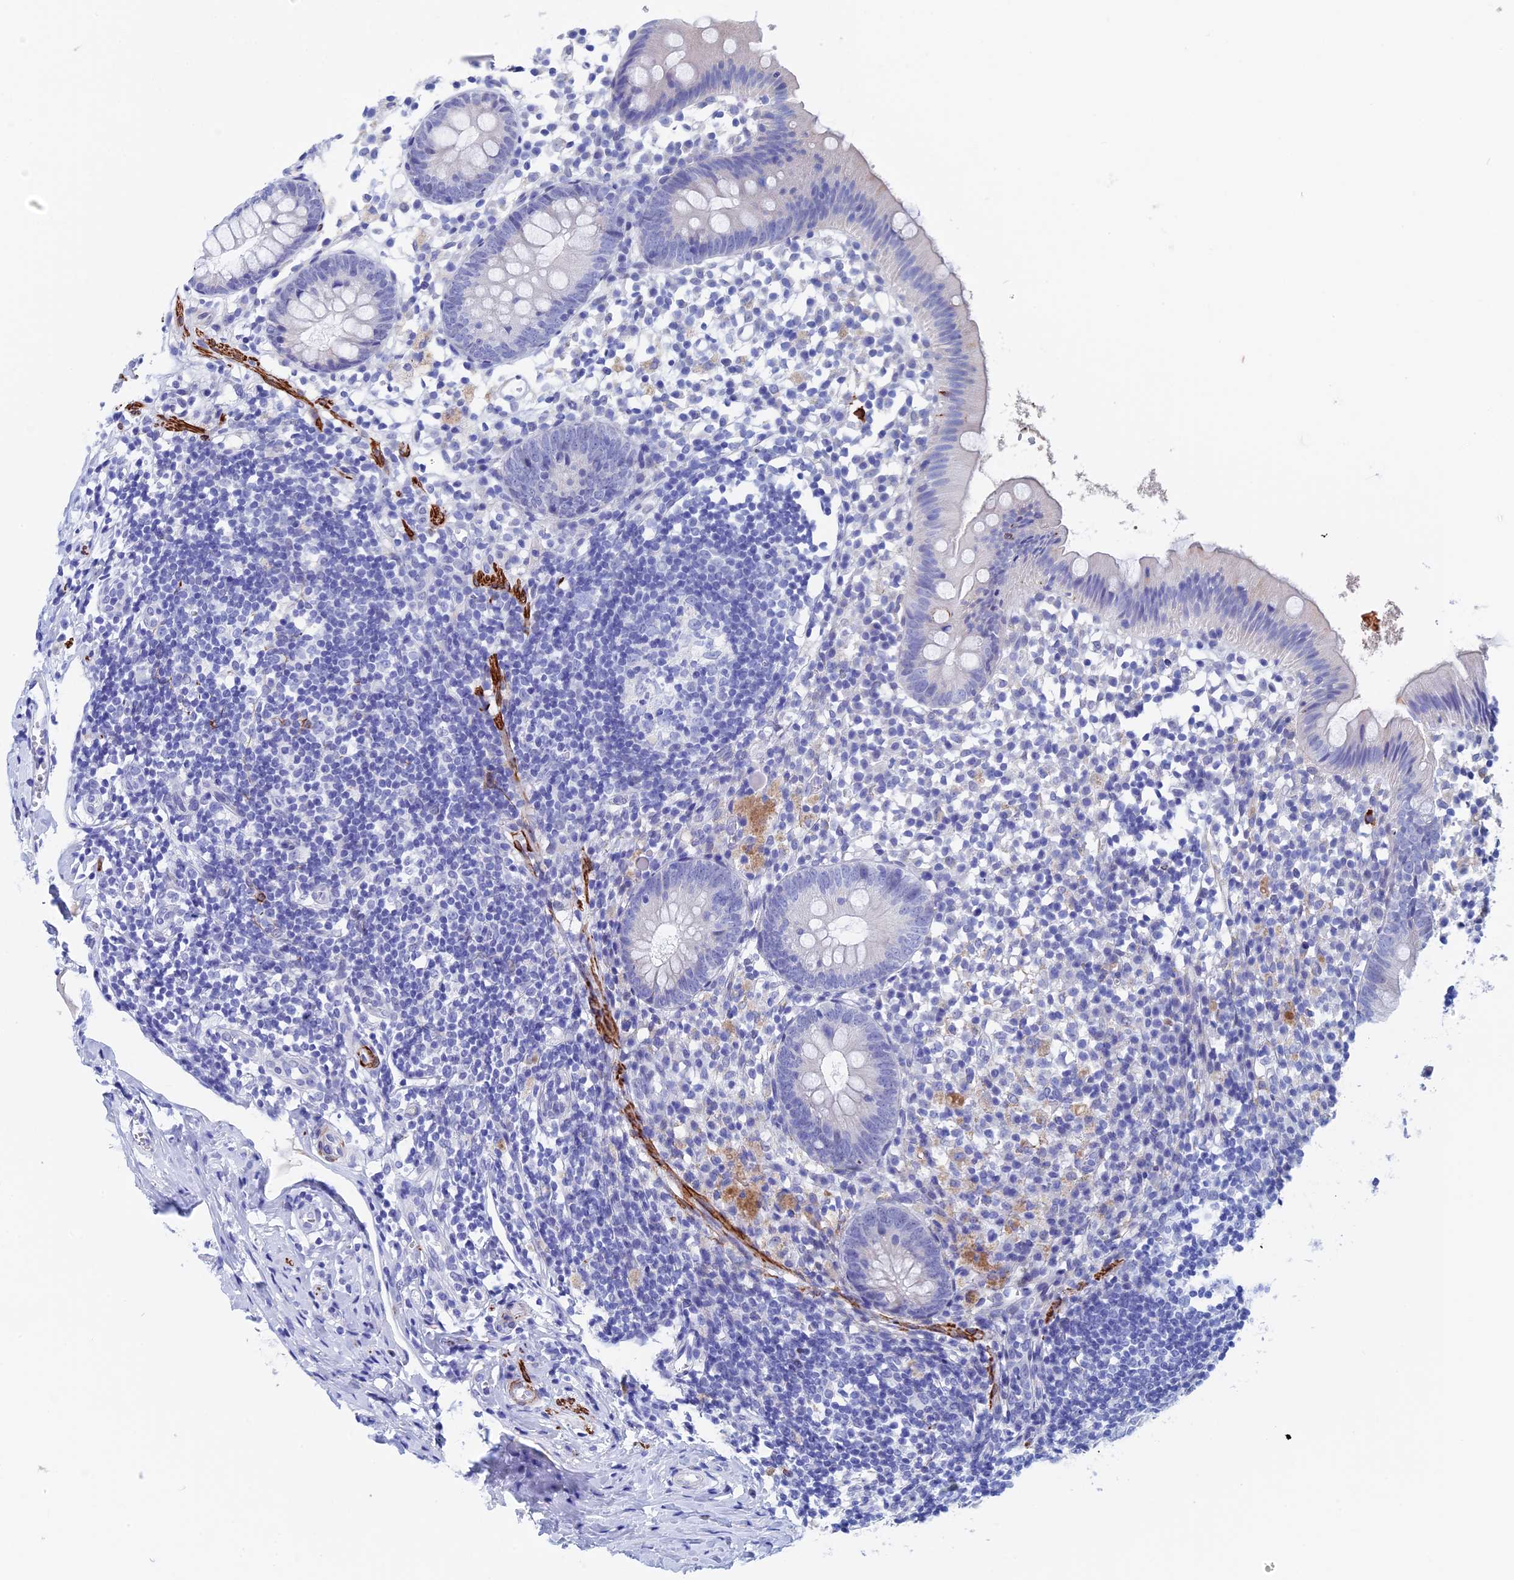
{"staining": {"intensity": "negative", "quantity": "none", "location": "none"}, "tissue": "appendix", "cell_type": "Glandular cells", "image_type": "normal", "snomed": [{"axis": "morphology", "description": "Normal tissue, NOS"}, {"axis": "topography", "description": "Appendix"}], "caption": "Glandular cells are negative for protein expression in unremarkable human appendix. Nuclei are stained in blue.", "gene": "WDR83", "patient": {"sex": "female", "age": 20}}